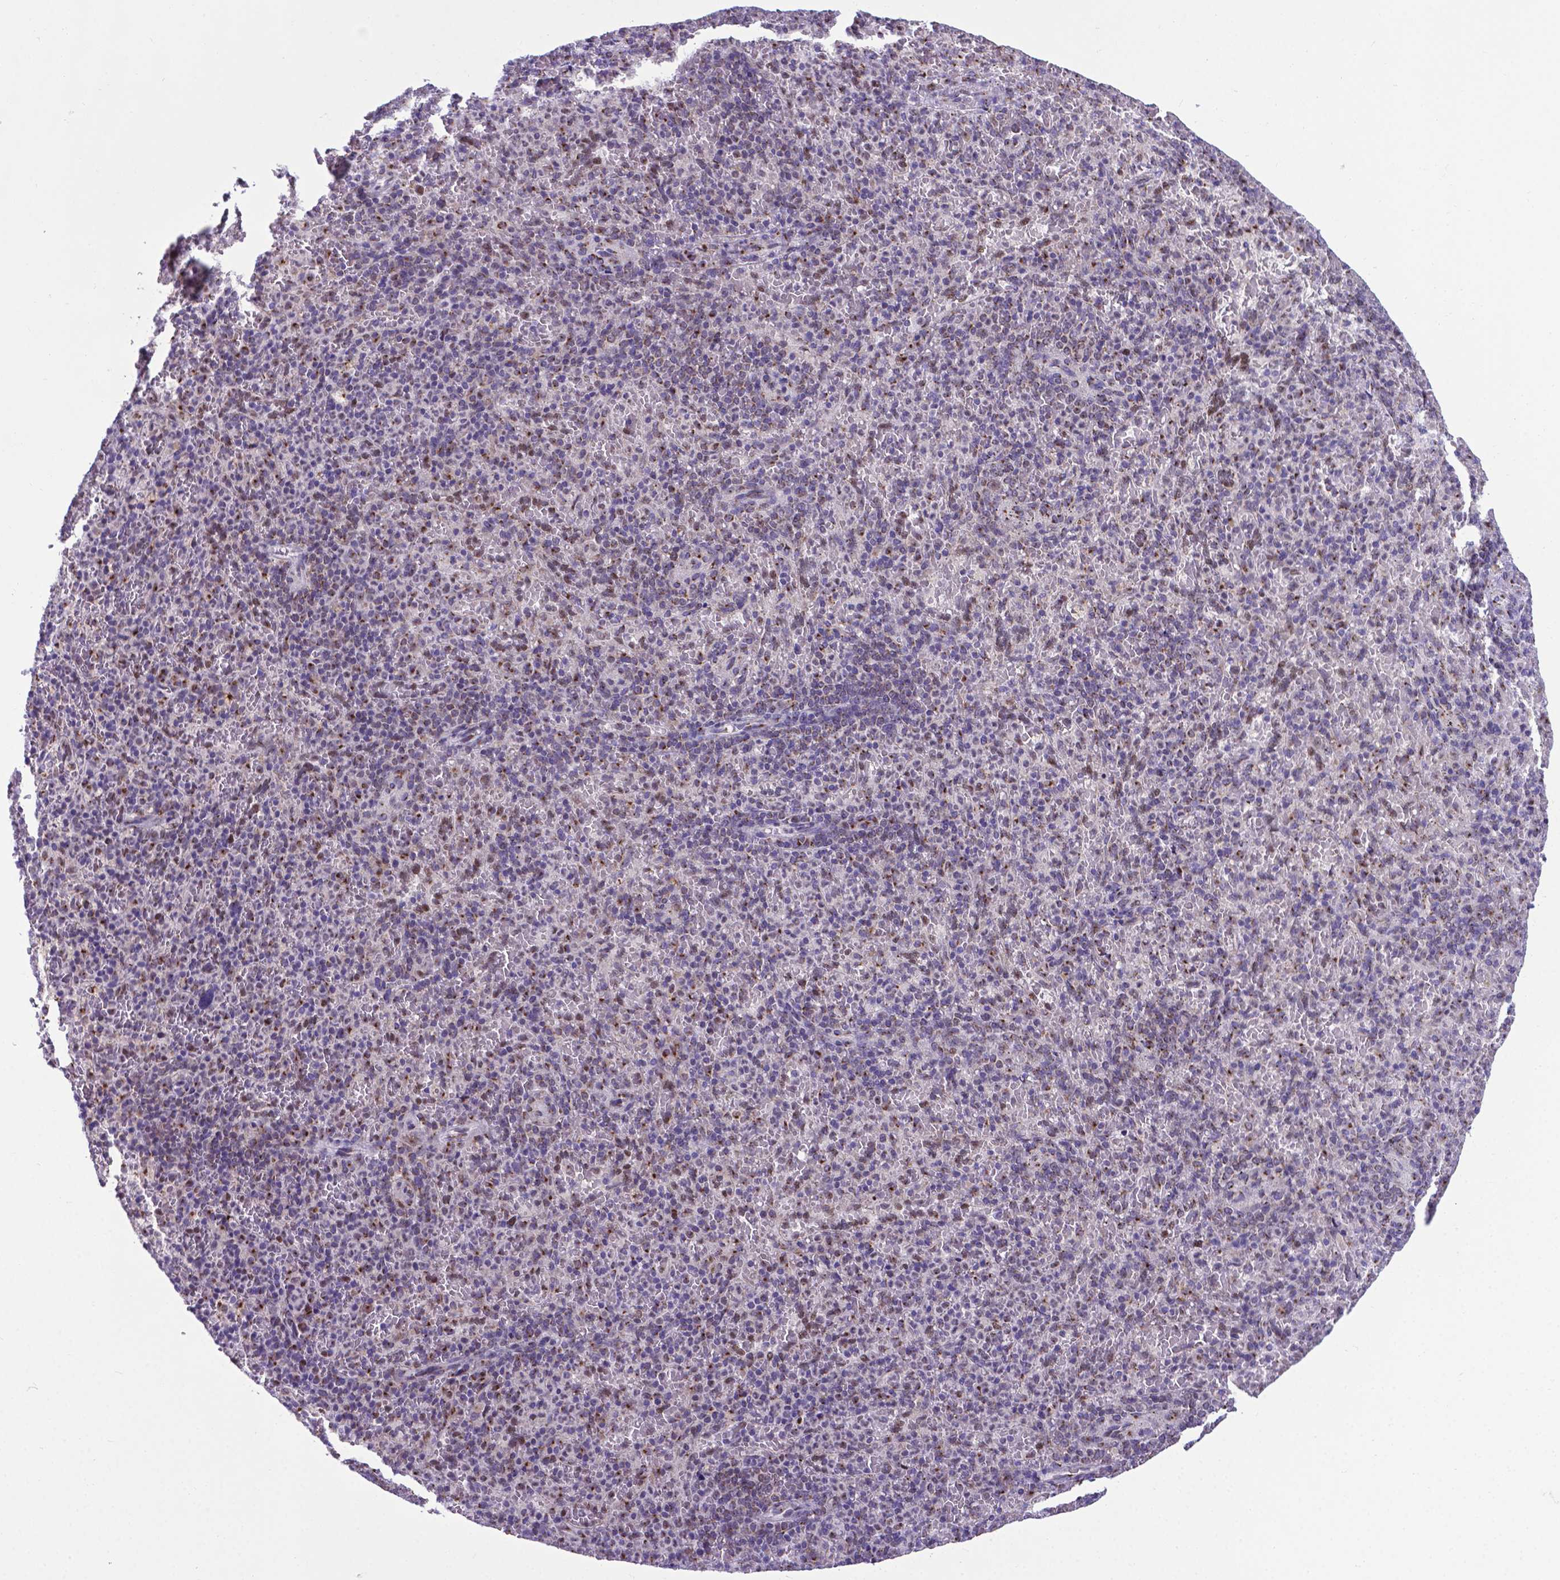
{"staining": {"intensity": "moderate", "quantity": "<25%", "location": "cytoplasmic/membranous"}, "tissue": "spleen", "cell_type": "Cells in red pulp", "image_type": "normal", "snomed": [{"axis": "morphology", "description": "Normal tissue, NOS"}, {"axis": "topography", "description": "Spleen"}], "caption": "This micrograph exhibits immunohistochemistry (IHC) staining of unremarkable human spleen, with low moderate cytoplasmic/membranous staining in about <25% of cells in red pulp.", "gene": "MRPL10", "patient": {"sex": "female", "age": 74}}